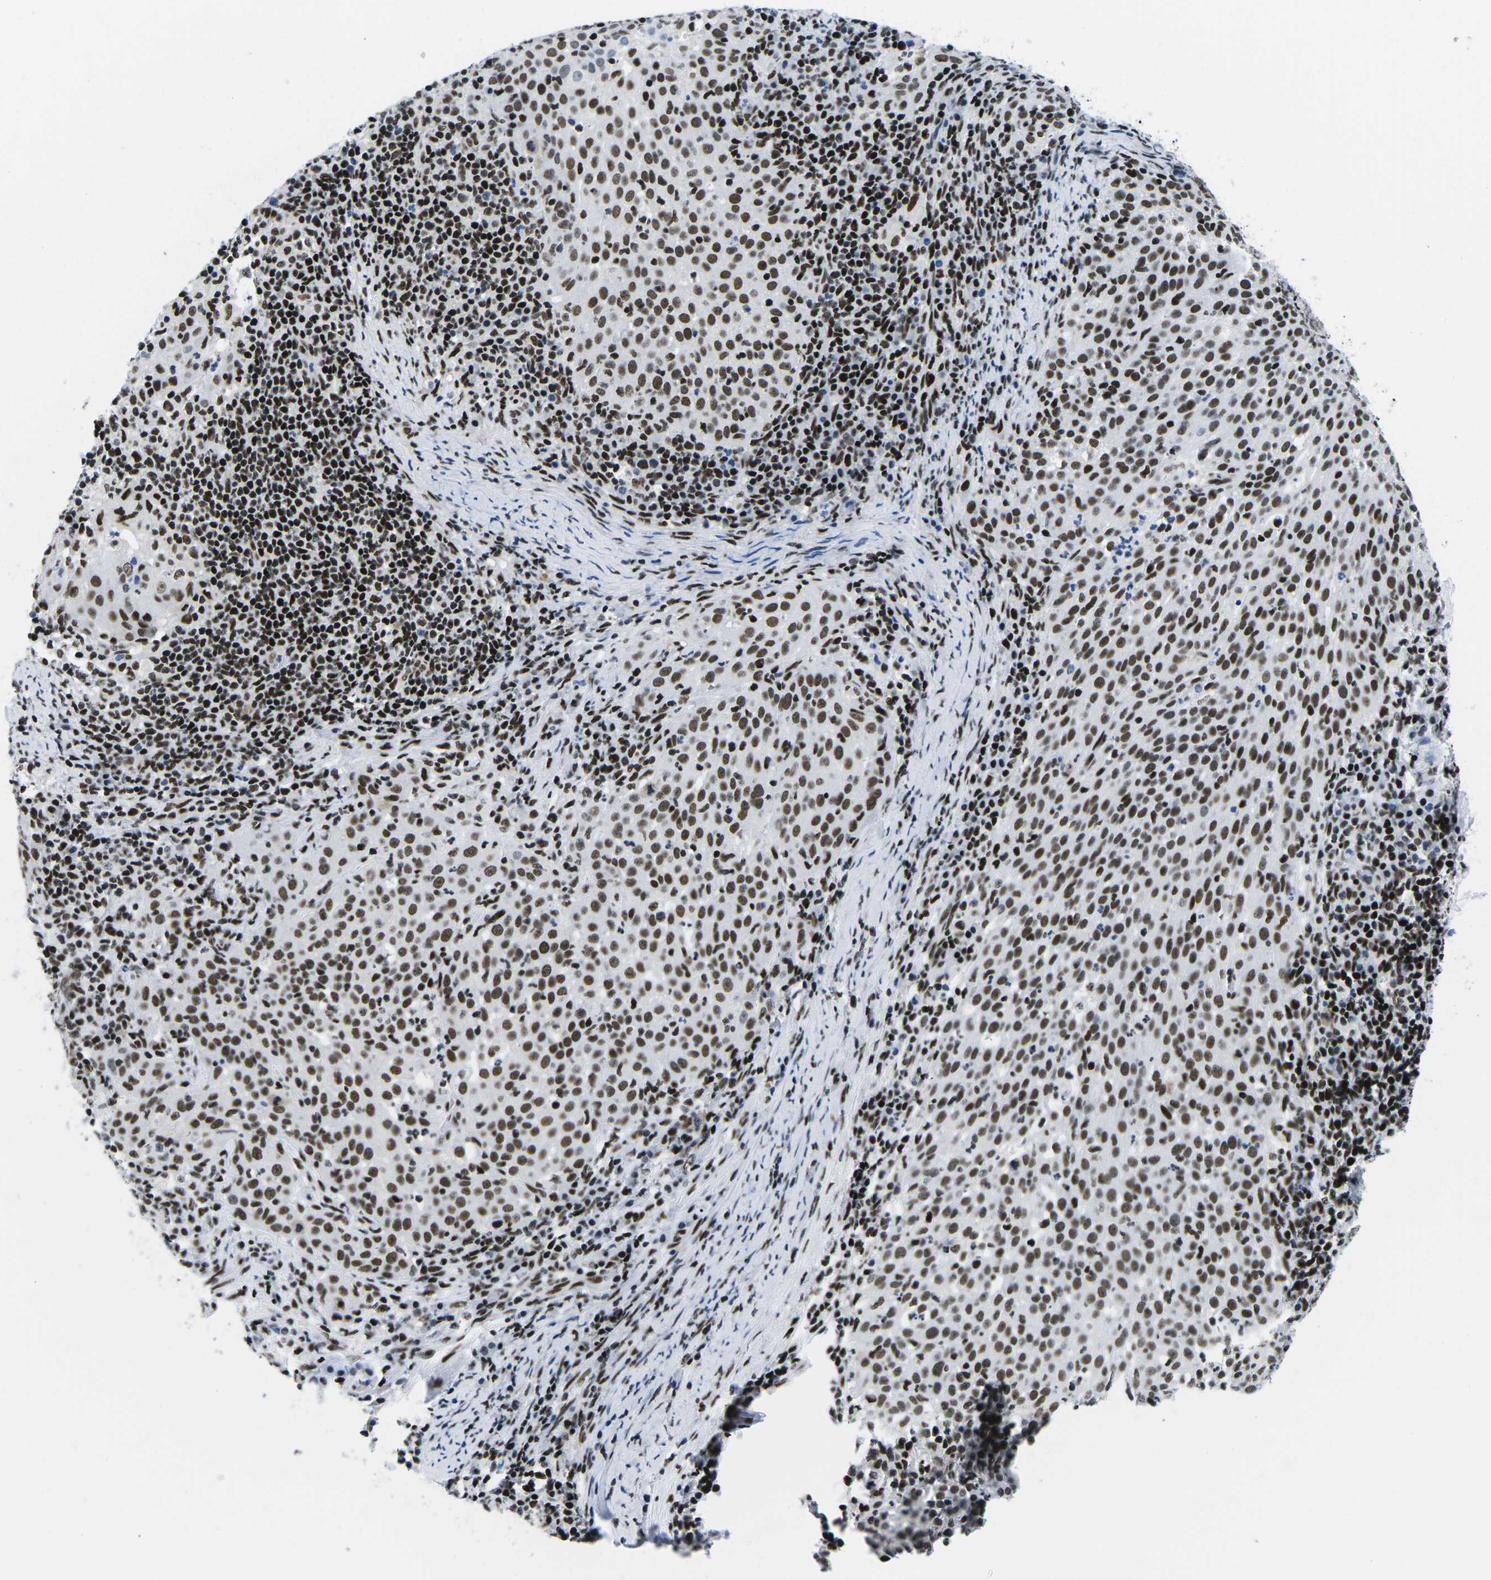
{"staining": {"intensity": "moderate", "quantity": ">75%", "location": "nuclear"}, "tissue": "cervical cancer", "cell_type": "Tumor cells", "image_type": "cancer", "snomed": [{"axis": "morphology", "description": "Squamous cell carcinoma, NOS"}, {"axis": "topography", "description": "Cervix"}], "caption": "Immunohistochemistry of squamous cell carcinoma (cervical) shows medium levels of moderate nuclear staining in approximately >75% of tumor cells. The protein is stained brown, and the nuclei are stained in blue (DAB (3,3'-diaminobenzidine) IHC with brightfield microscopy, high magnification).", "gene": "ATF1", "patient": {"sex": "female", "age": 51}}